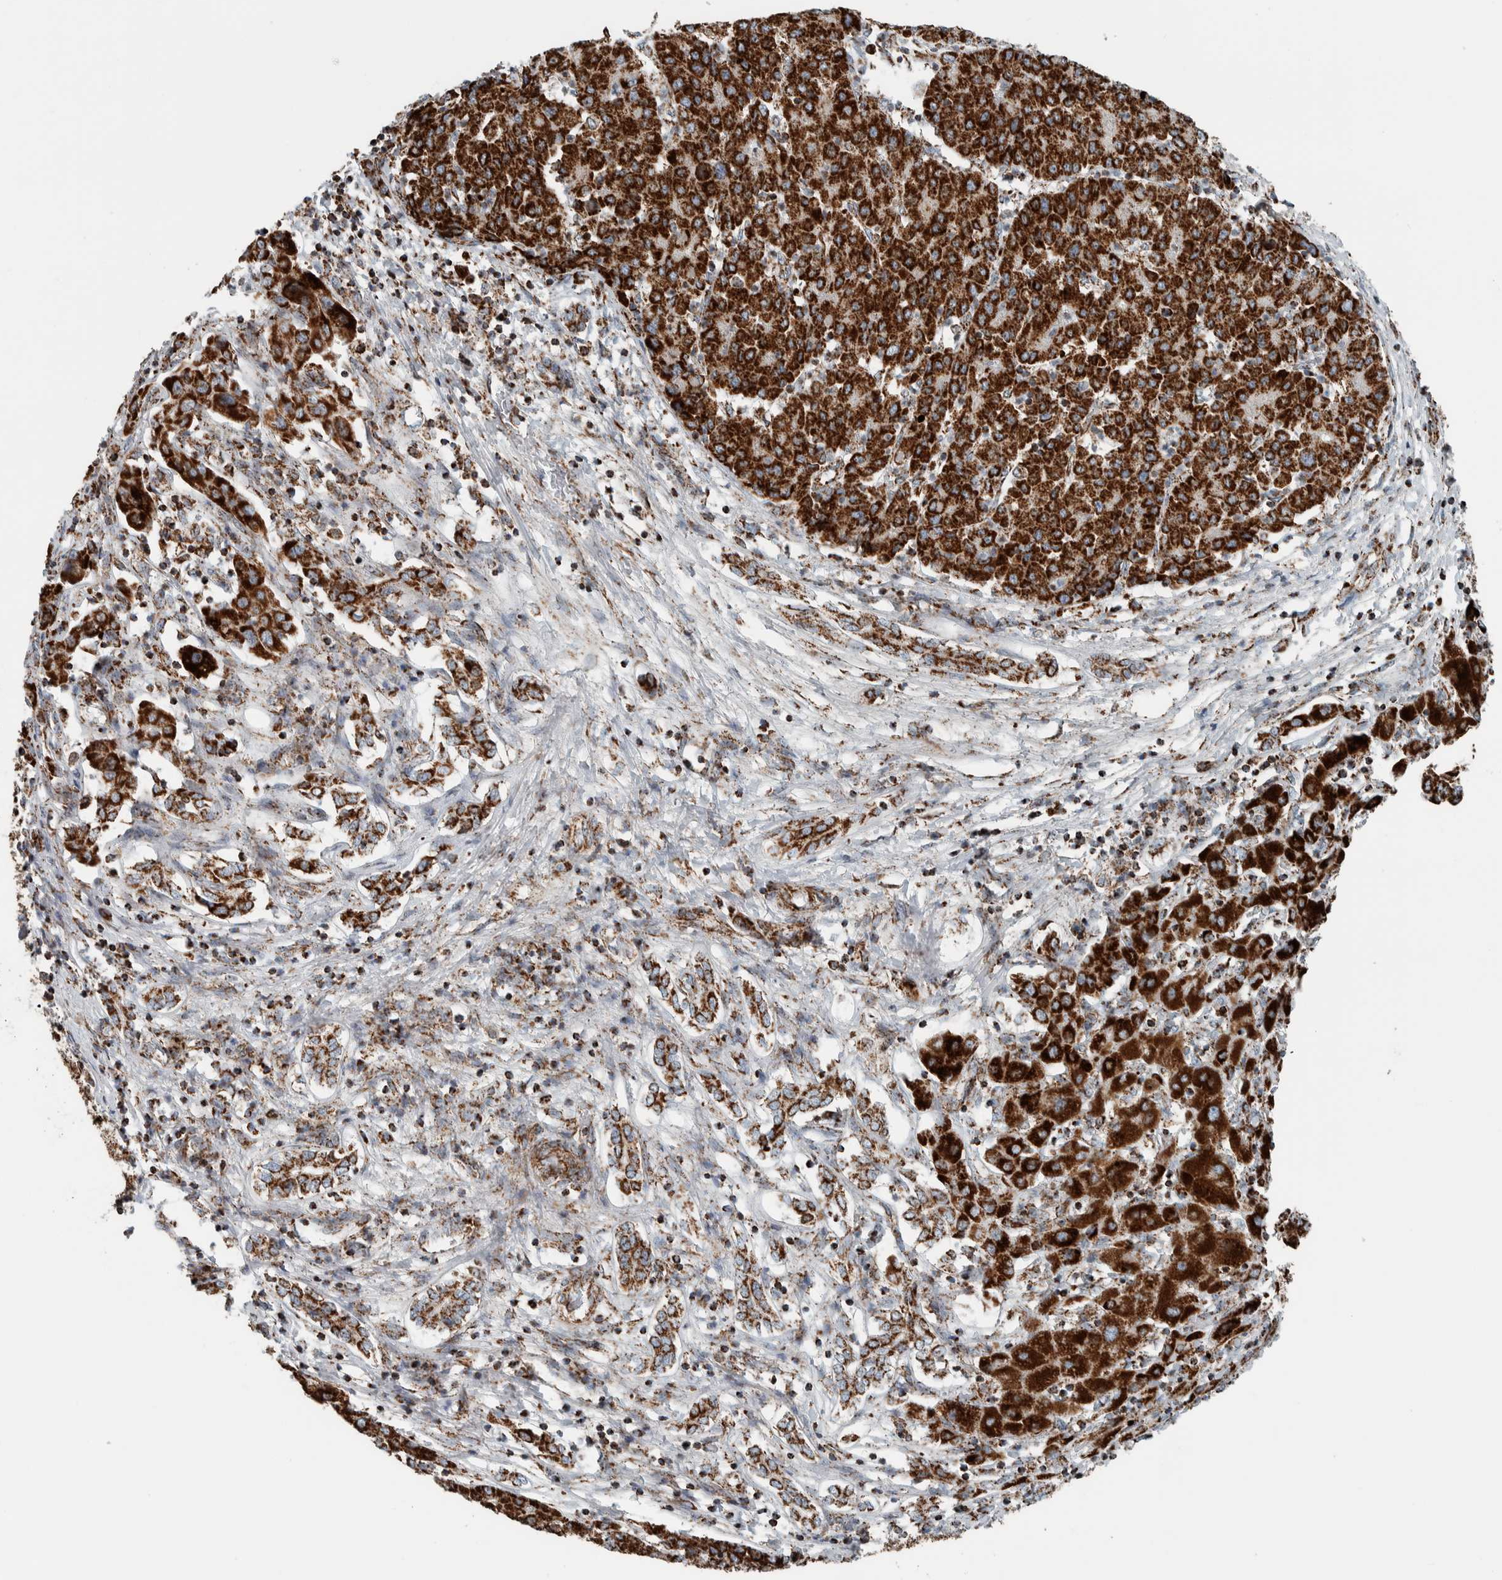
{"staining": {"intensity": "strong", "quantity": ">75%", "location": "cytoplasmic/membranous"}, "tissue": "liver cancer", "cell_type": "Tumor cells", "image_type": "cancer", "snomed": [{"axis": "morphology", "description": "Carcinoma, Hepatocellular, NOS"}, {"axis": "topography", "description": "Liver"}], "caption": "A high amount of strong cytoplasmic/membranous positivity is present in approximately >75% of tumor cells in hepatocellular carcinoma (liver) tissue.", "gene": "CNTROB", "patient": {"sex": "male", "age": 65}}